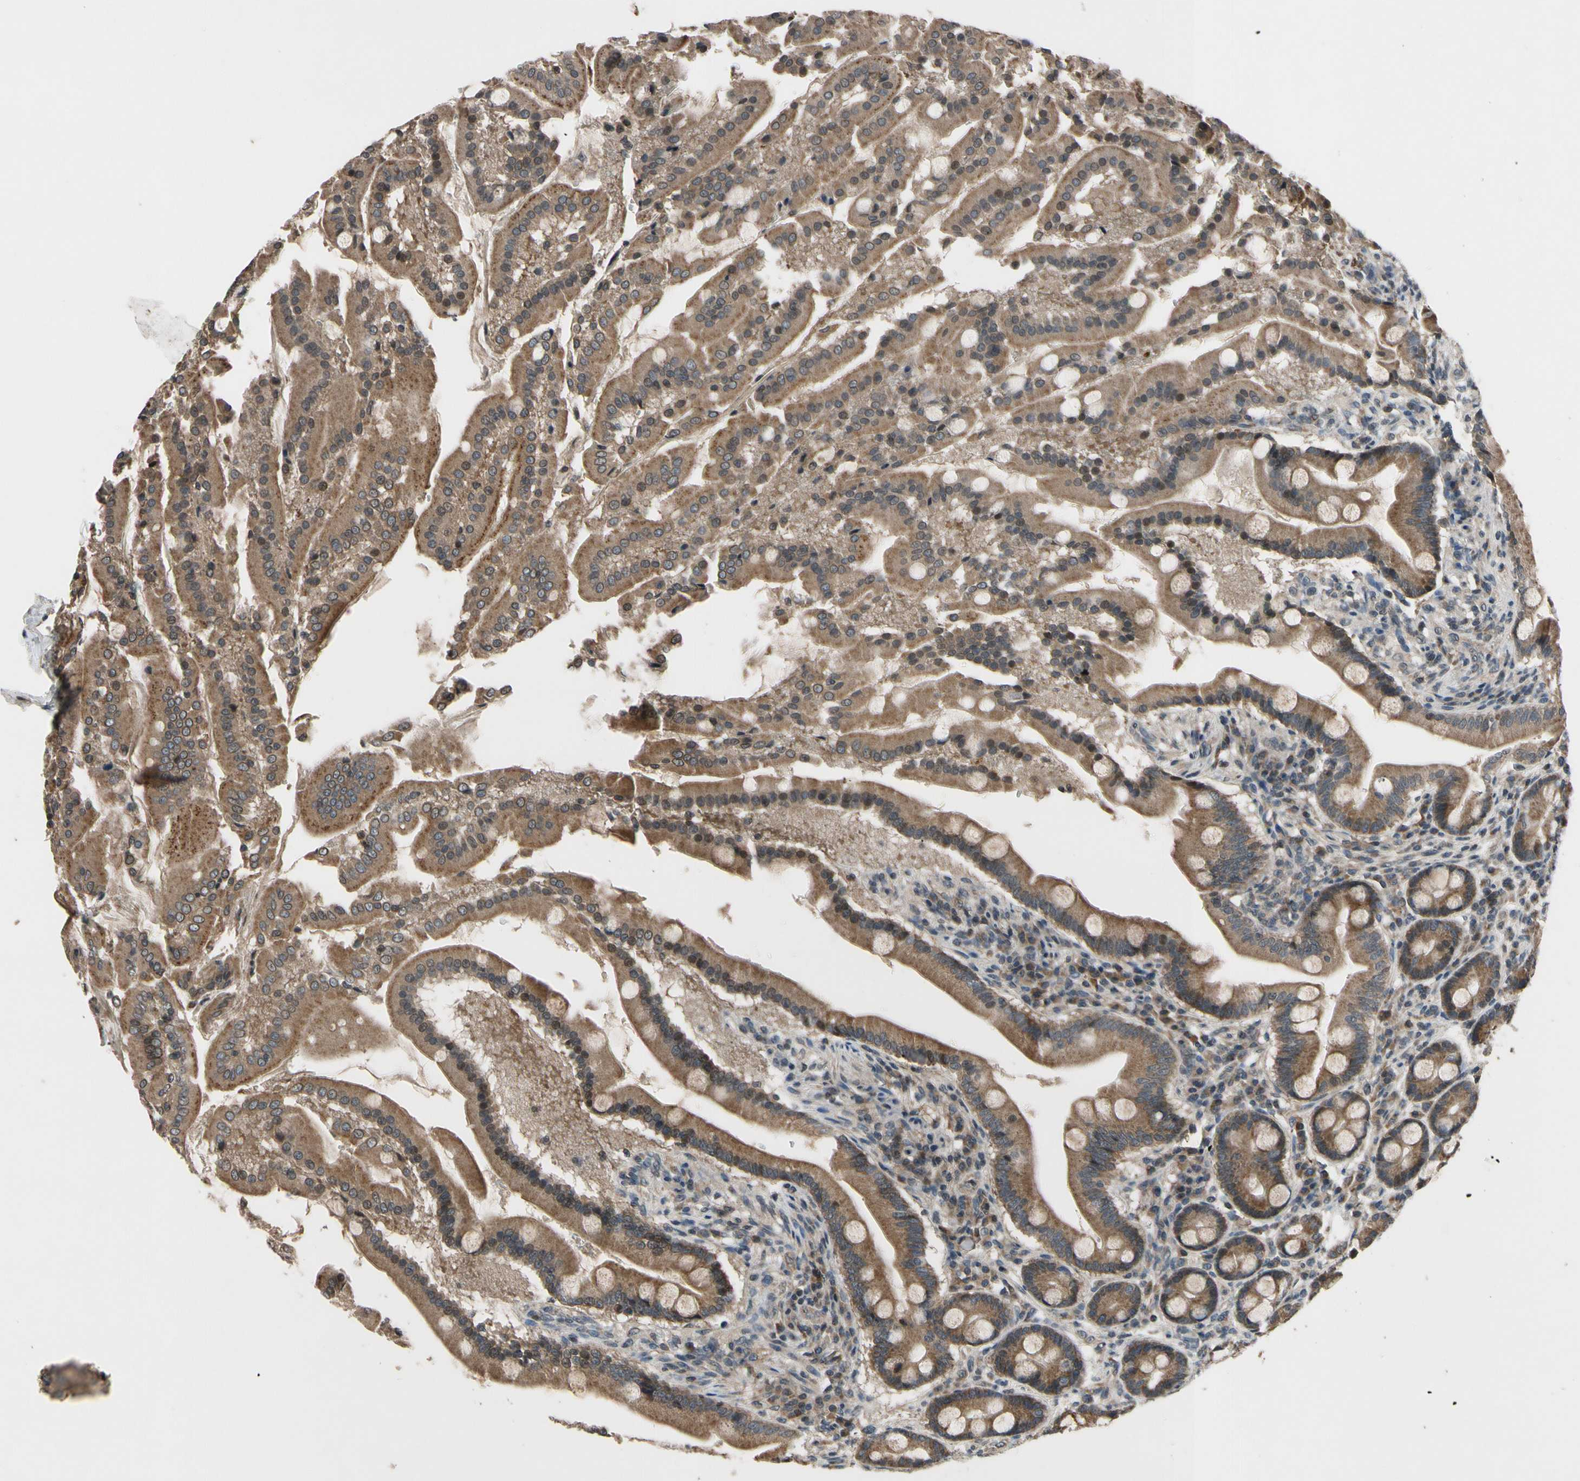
{"staining": {"intensity": "moderate", "quantity": ">75%", "location": "cytoplasmic/membranous"}, "tissue": "duodenum", "cell_type": "Glandular cells", "image_type": "normal", "snomed": [{"axis": "morphology", "description": "Normal tissue, NOS"}, {"axis": "topography", "description": "Duodenum"}], "caption": "Immunohistochemical staining of unremarkable human duodenum displays moderate cytoplasmic/membranous protein positivity in approximately >75% of glandular cells.", "gene": "MBTPS2", "patient": {"sex": "male", "age": 50}}